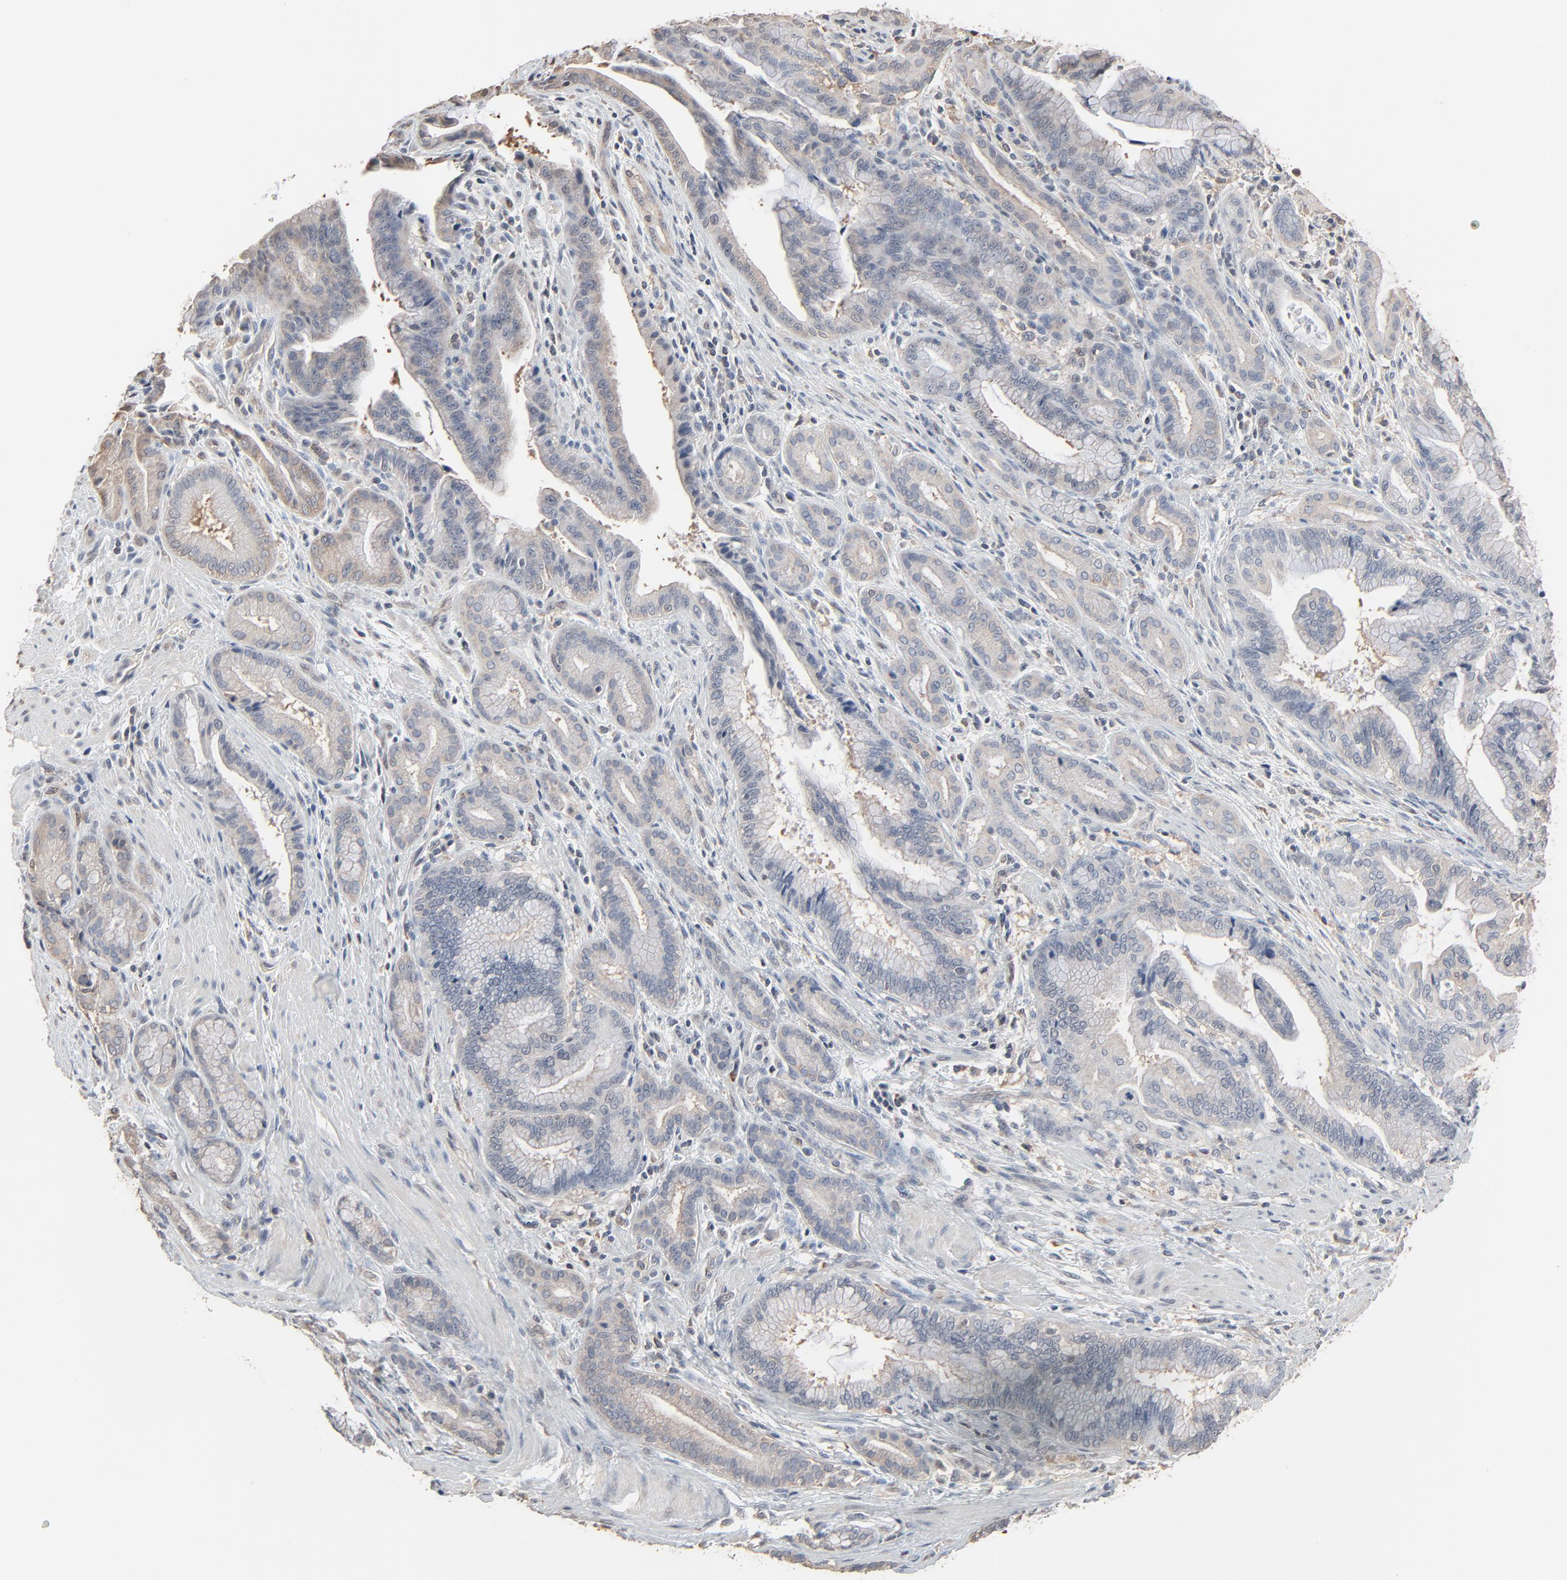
{"staining": {"intensity": "weak", "quantity": "25%-75%", "location": "cytoplasmic/membranous"}, "tissue": "pancreatic cancer", "cell_type": "Tumor cells", "image_type": "cancer", "snomed": [{"axis": "morphology", "description": "Adenocarcinoma, NOS"}, {"axis": "topography", "description": "Pancreas"}], "caption": "Tumor cells display low levels of weak cytoplasmic/membranous positivity in approximately 25%-75% of cells in human pancreatic cancer.", "gene": "CCT5", "patient": {"sex": "female", "age": 64}}